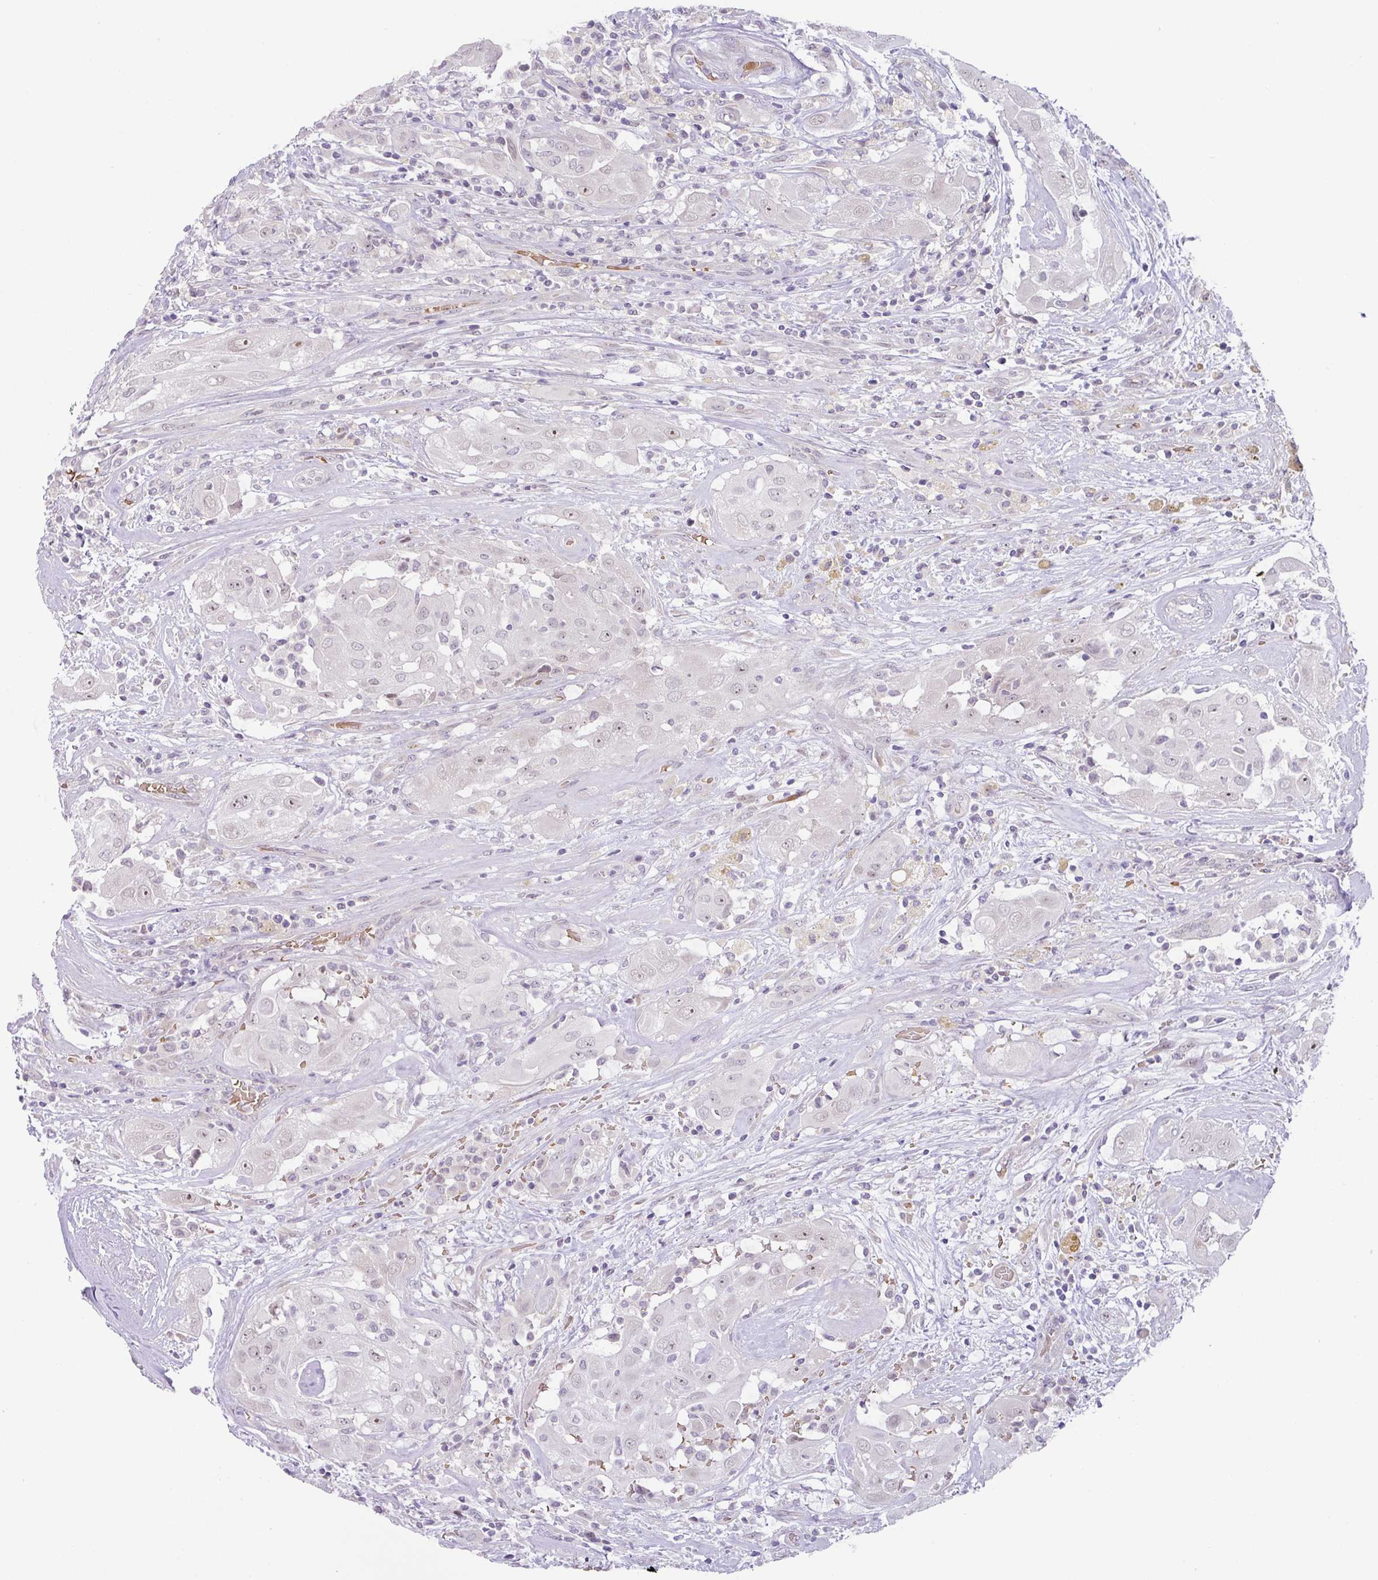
{"staining": {"intensity": "moderate", "quantity": "<25%", "location": "nuclear"}, "tissue": "thyroid cancer", "cell_type": "Tumor cells", "image_type": "cancer", "snomed": [{"axis": "morphology", "description": "Papillary adenocarcinoma, NOS"}, {"axis": "topography", "description": "Thyroid gland"}], "caption": "The immunohistochemical stain shows moderate nuclear expression in tumor cells of thyroid cancer (papillary adenocarcinoma) tissue. Immunohistochemistry (ihc) stains the protein in brown and the nuclei are stained blue.", "gene": "PARP2", "patient": {"sex": "female", "age": 59}}